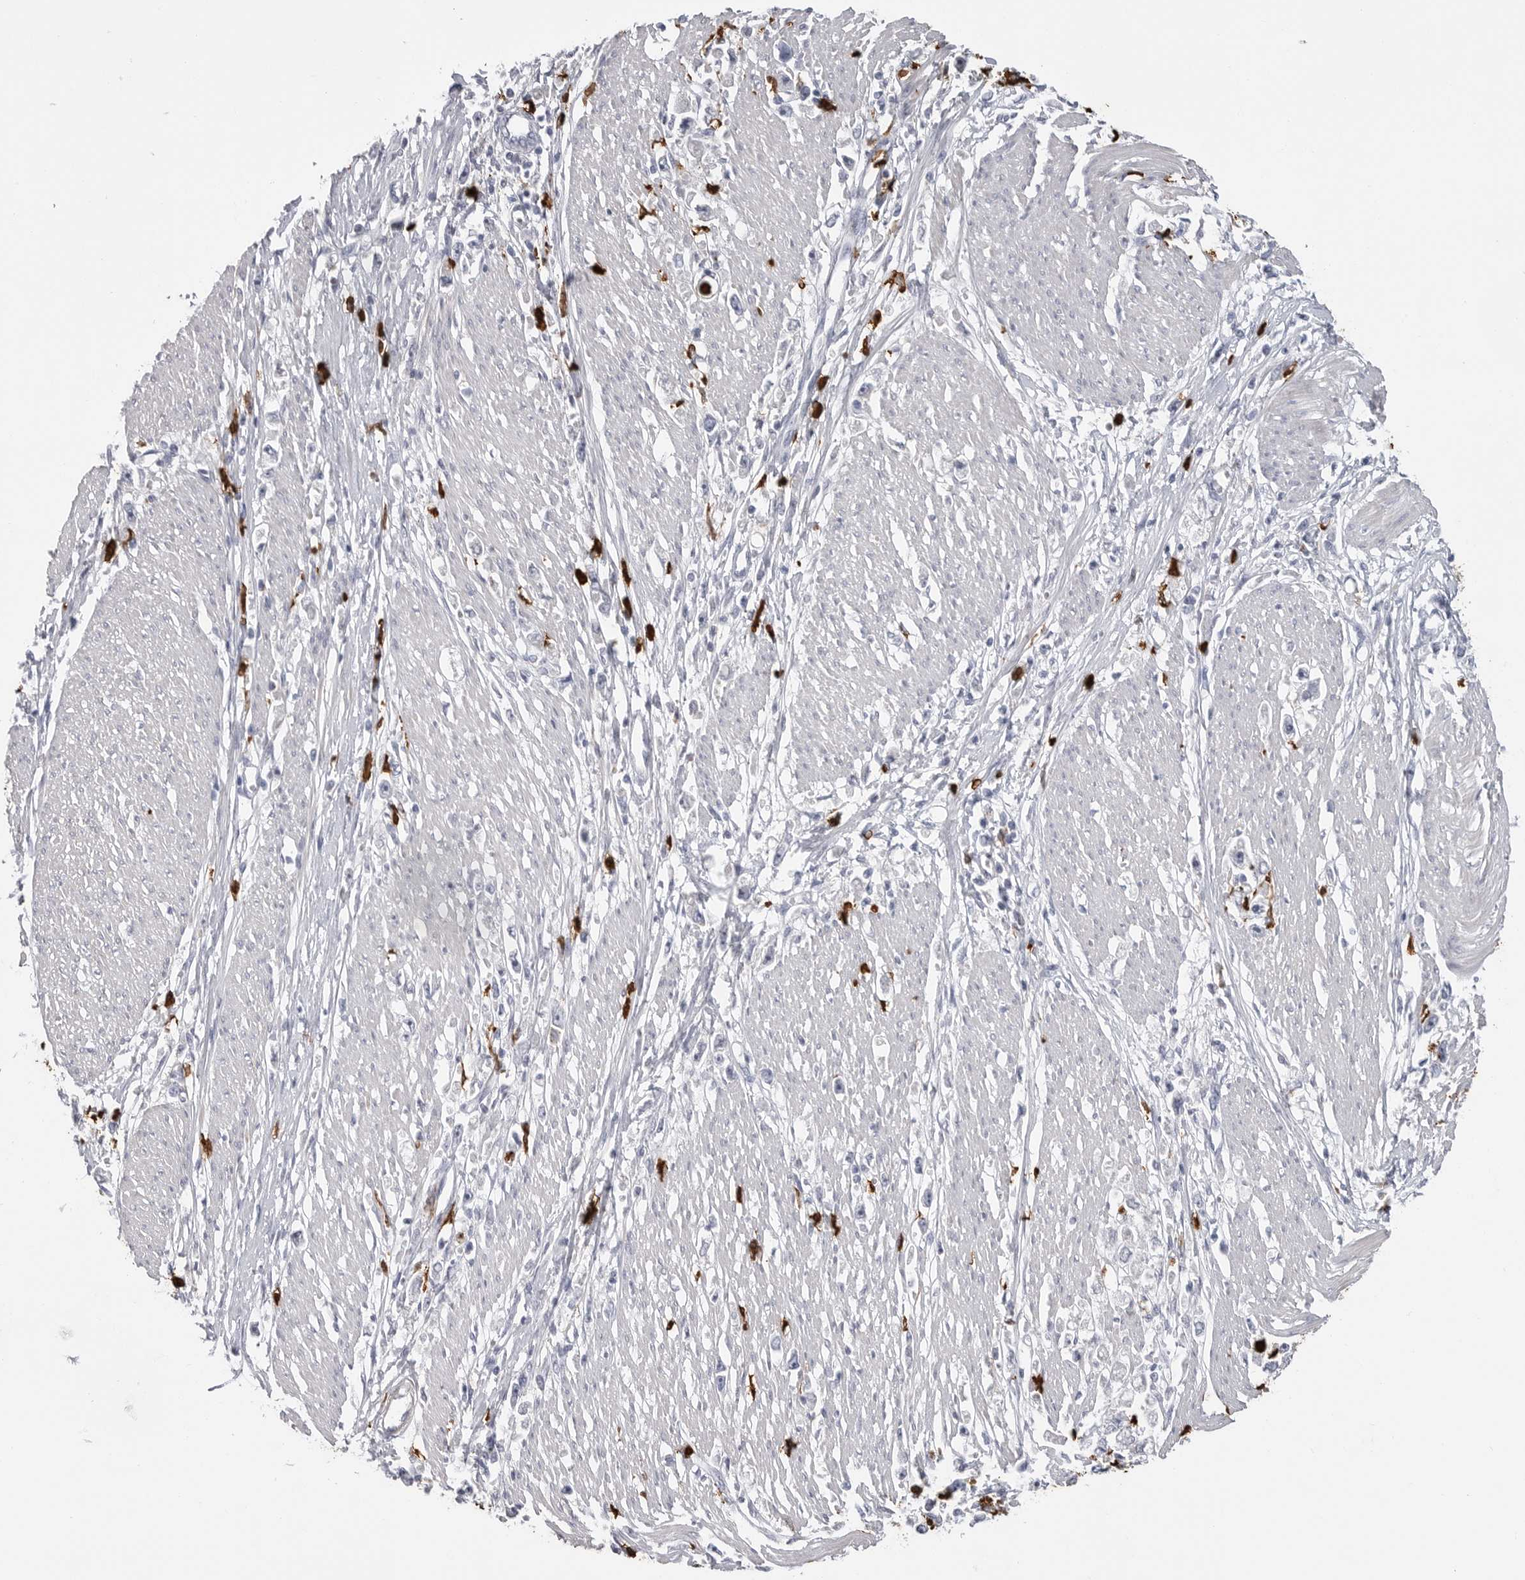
{"staining": {"intensity": "negative", "quantity": "none", "location": "none"}, "tissue": "stomach cancer", "cell_type": "Tumor cells", "image_type": "cancer", "snomed": [{"axis": "morphology", "description": "Adenocarcinoma, NOS"}, {"axis": "topography", "description": "Stomach"}], "caption": "DAB immunohistochemical staining of human stomach cancer (adenocarcinoma) exhibits no significant staining in tumor cells.", "gene": "CYB561D1", "patient": {"sex": "female", "age": 59}}